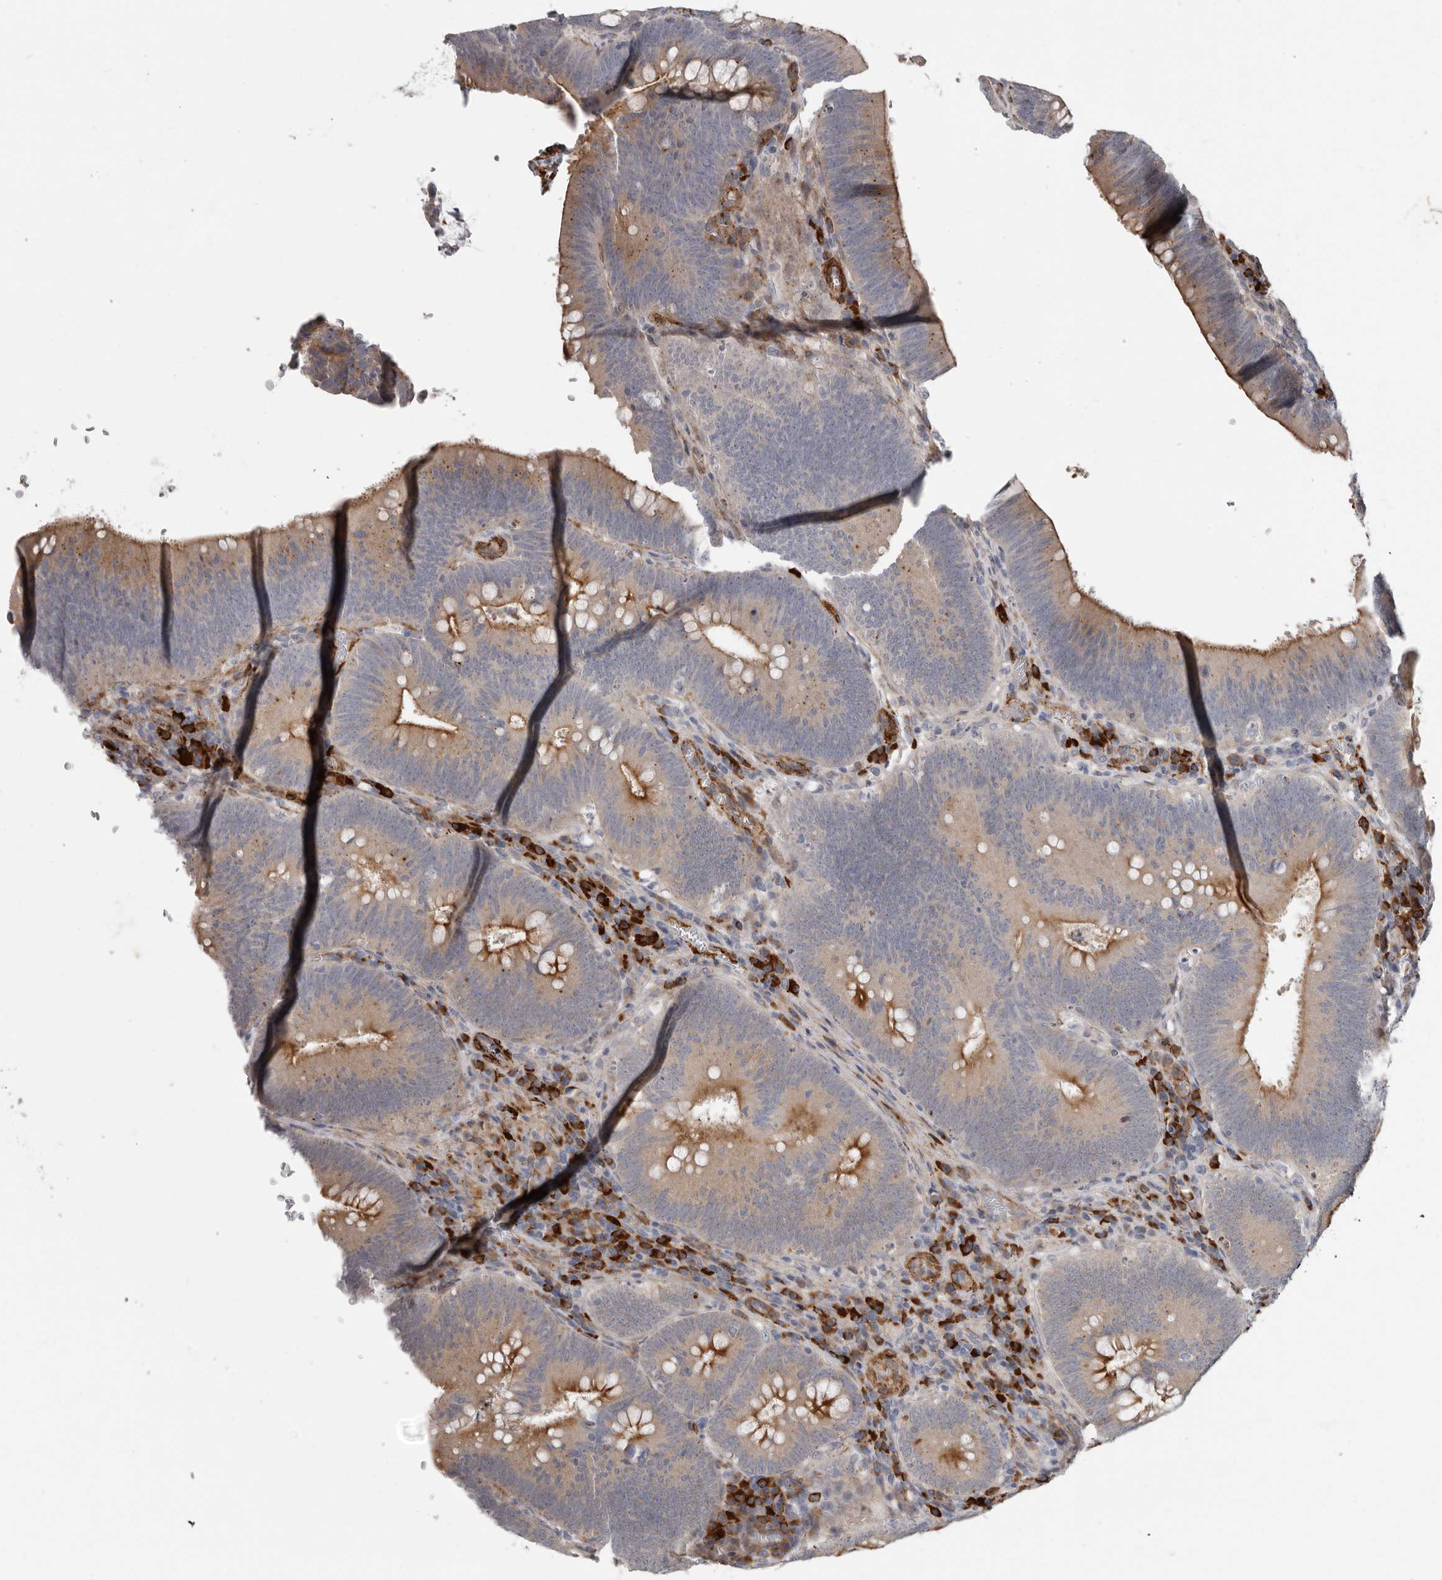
{"staining": {"intensity": "moderate", "quantity": ">75%", "location": "cytoplasmic/membranous"}, "tissue": "colorectal cancer", "cell_type": "Tumor cells", "image_type": "cancer", "snomed": [{"axis": "morphology", "description": "Normal tissue, NOS"}, {"axis": "topography", "description": "Colon"}], "caption": "Protein analysis of colorectal cancer tissue shows moderate cytoplasmic/membranous staining in about >75% of tumor cells. (Brightfield microscopy of DAB IHC at high magnification).", "gene": "ATXN3L", "patient": {"sex": "female", "age": 82}}